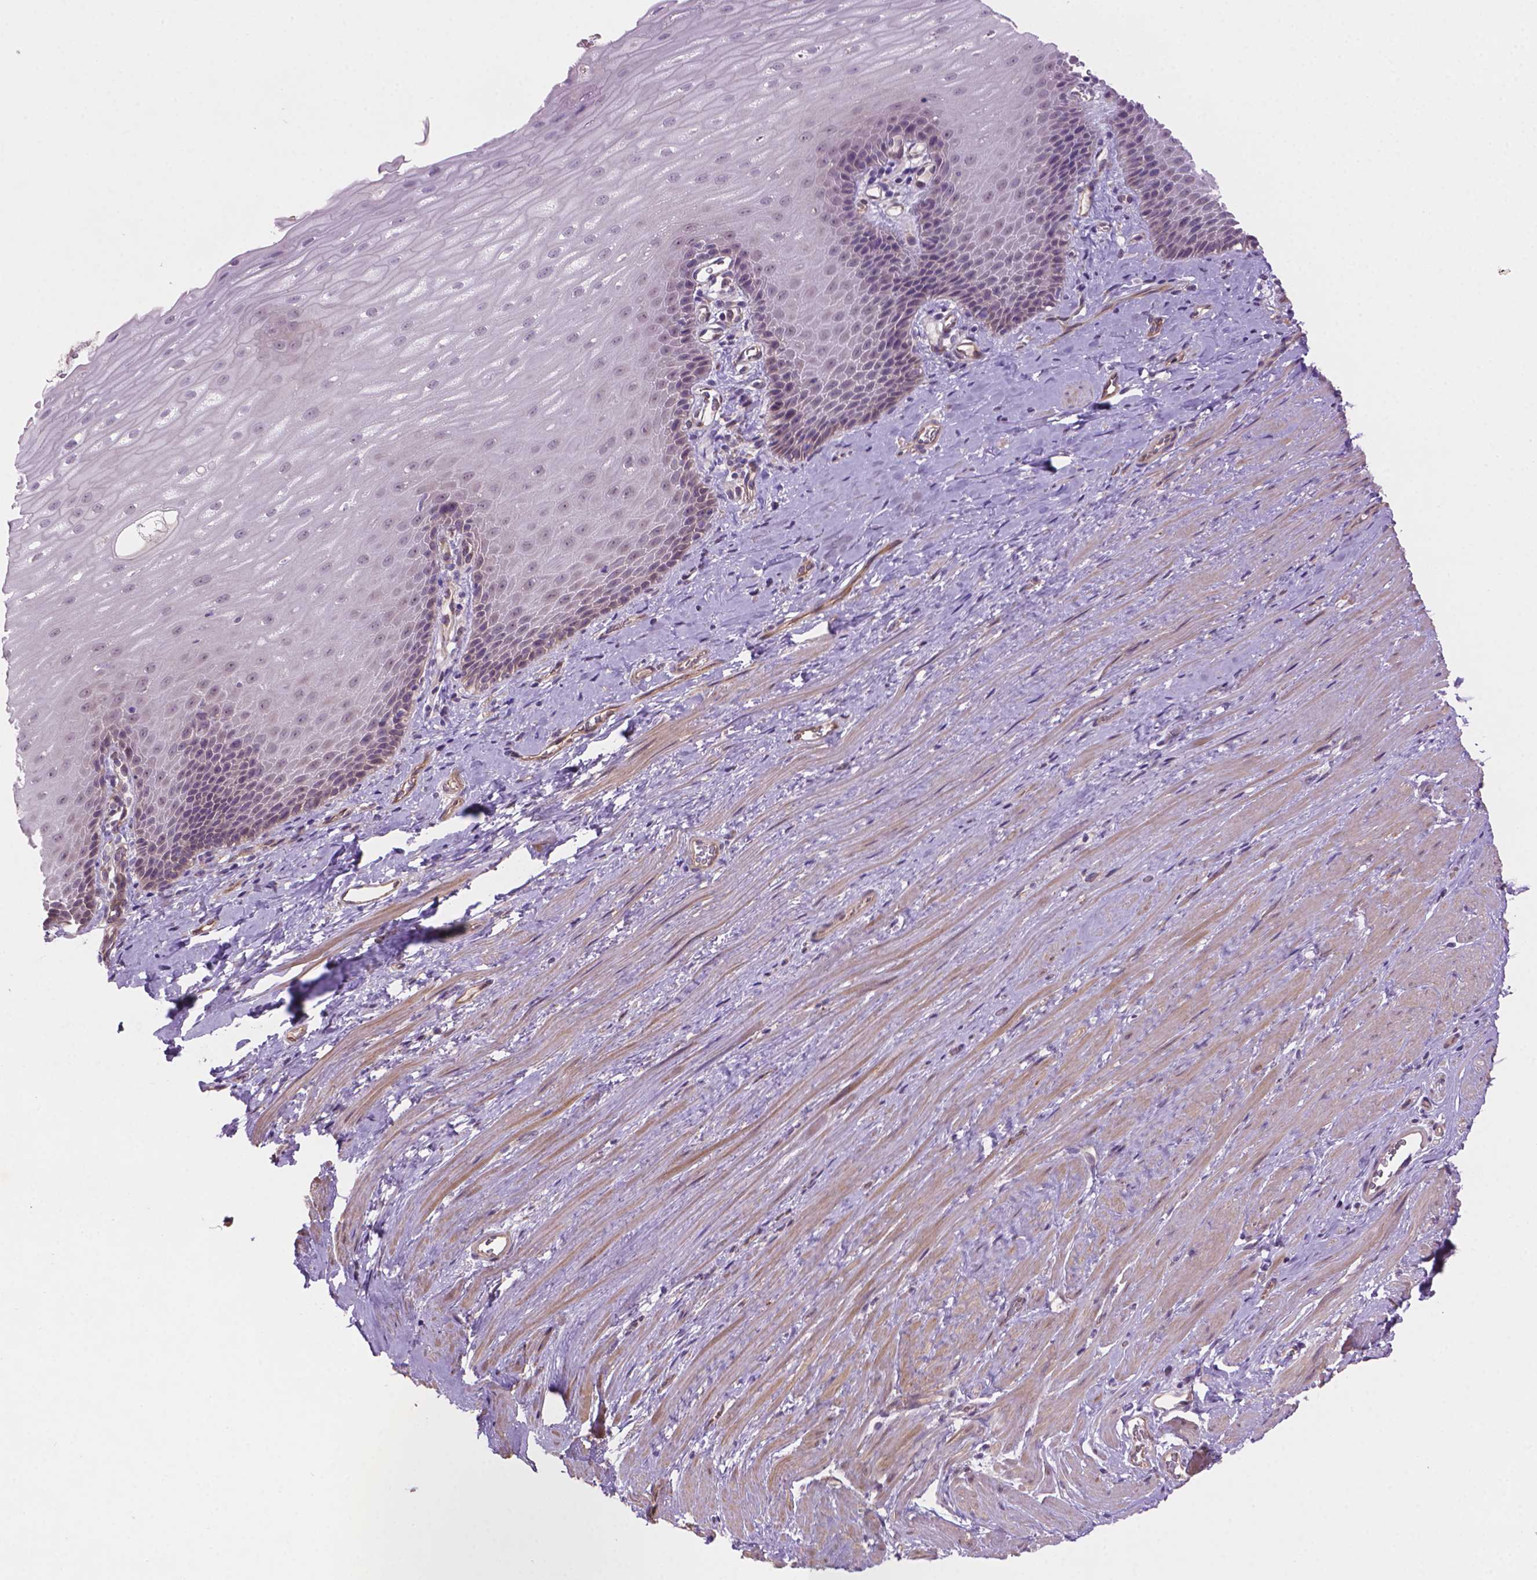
{"staining": {"intensity": "negative", "quantity": "none", "location": "none"}, "tissue": "esophagus", "cell_type": "Squamous epithelial cells", "image_type": "normal", "snomed": [{"axis": "morphology", "description": "Normal tissue, NOS"}, {"axis": "topography", "description": "Esophagus"}], "caption": "Squamous epithelial cells show no significant protein expression in benign esophagus. Nuclei are stained in blue.", "gene": "AMMECR1L", "patient": {"sex": "male", "age": 64}}